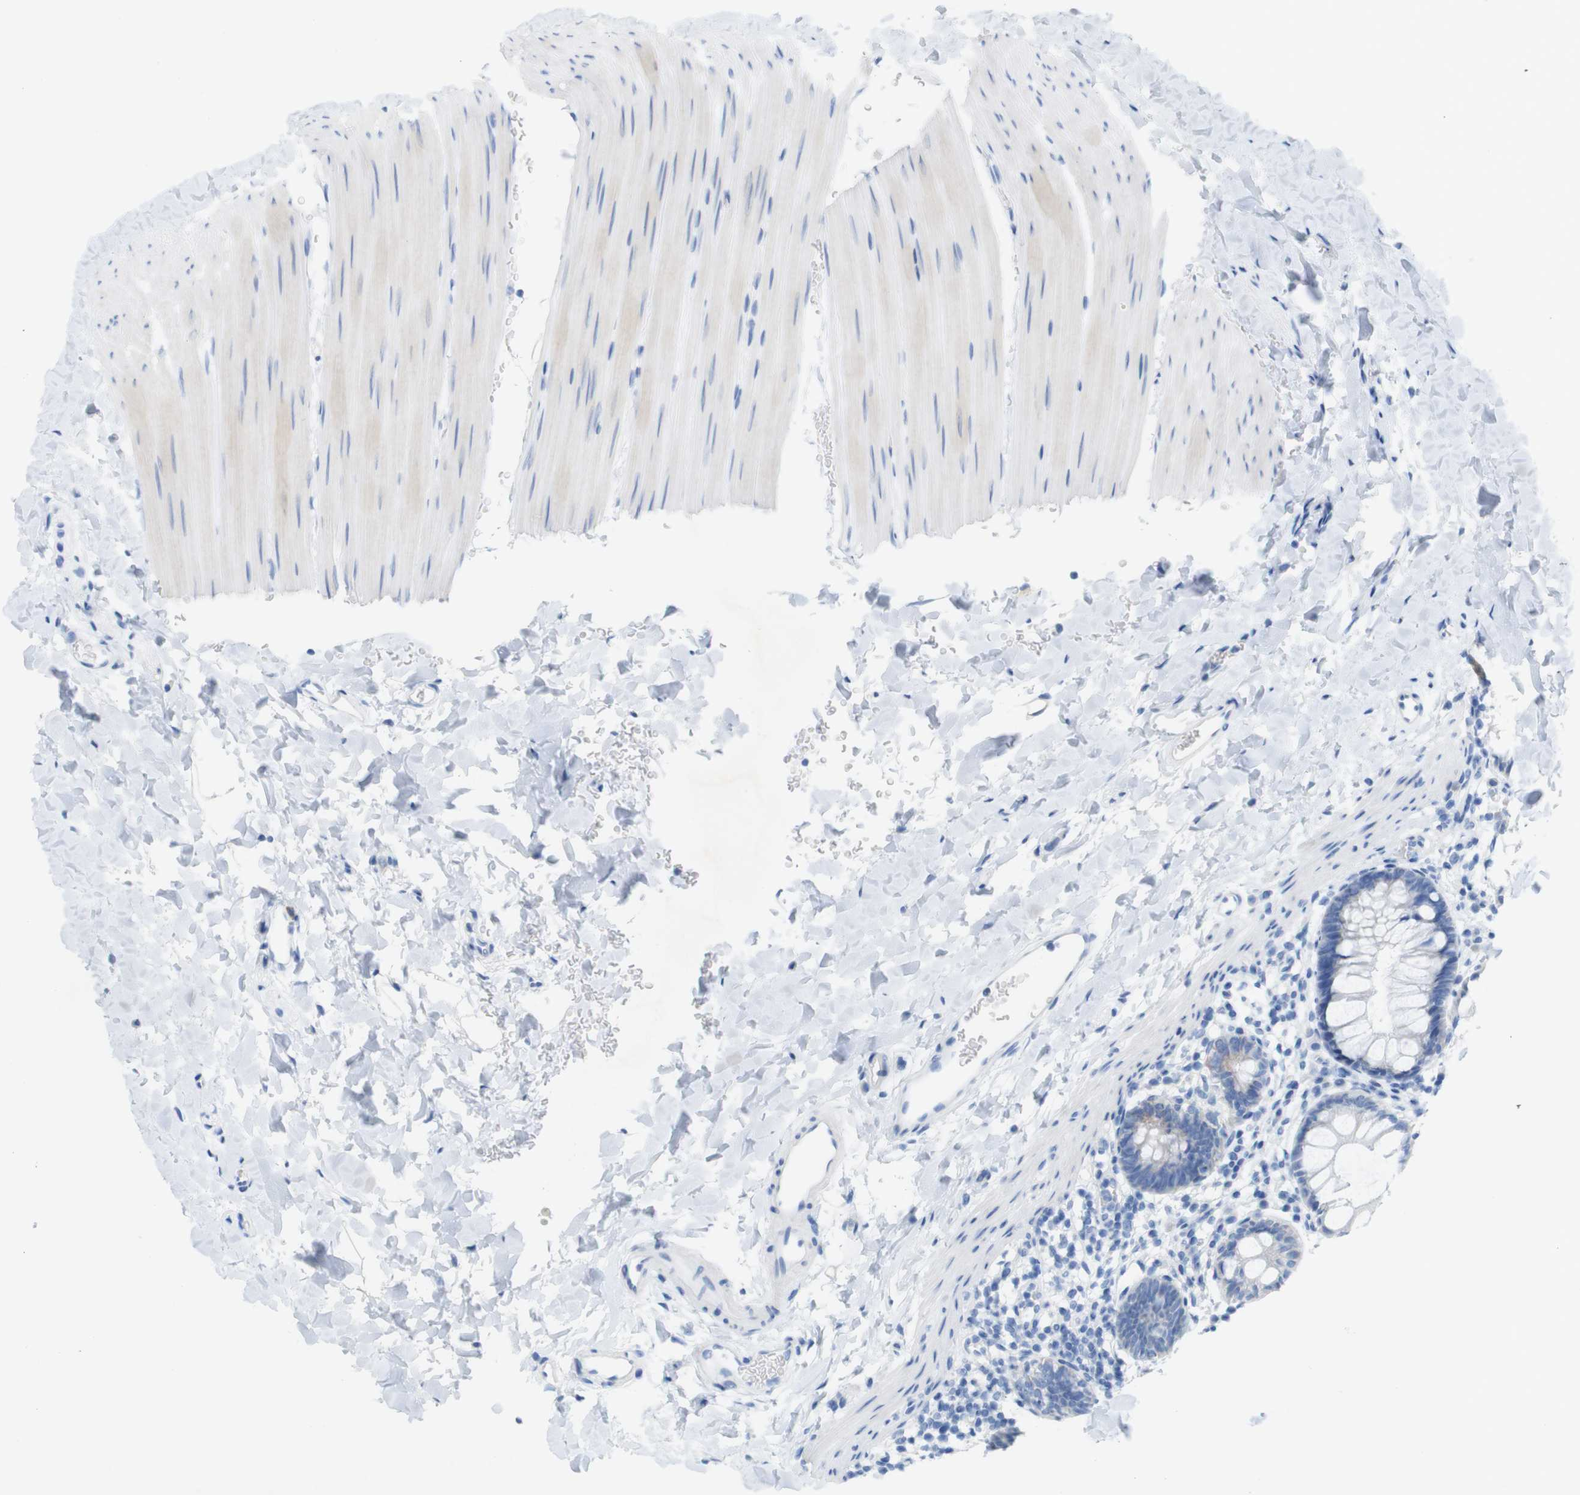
{"staining": {"intensity": "negative", "quantity": "none", "location": "none"}, "tissue": "rectum", "cell_type": "Glandular cells", "image_type": "normal", "snomed": [{"axis": "morphology", "description": "Normal tissue, NOS"}, {"axis": "topography", "description": "Rectum"}], "caption": "A high-resolution micrograph shows IHC staining of normal rectum, which reveals no significant expression in glandular cells.", "gene": "LAG3", "patient": {"sex": "female", "age": 24}}